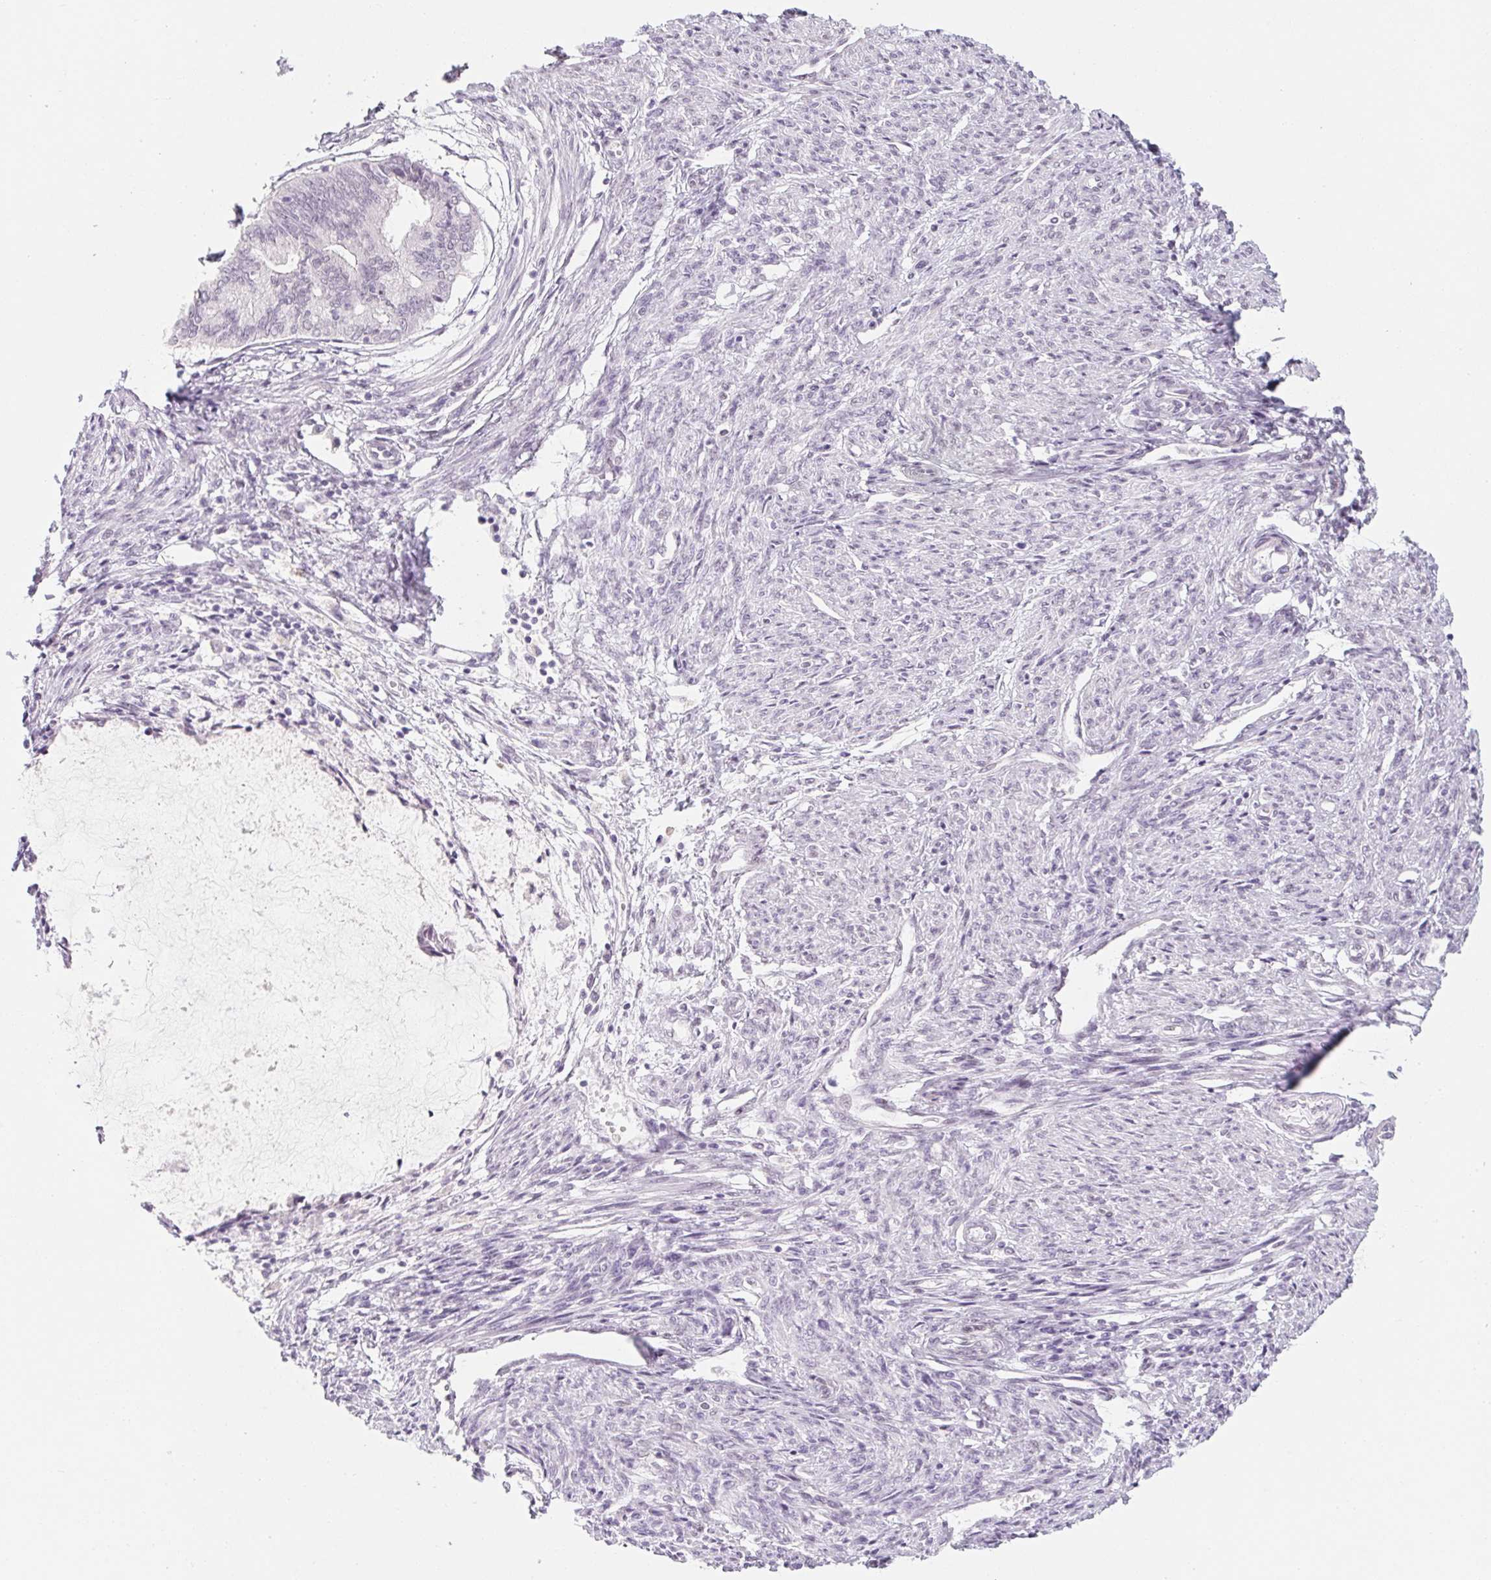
{"staining": {"intensity": "negative", "quantity": "none", "location": "none"}, "tissue": "endometrial cancer", "cell_type": "Tumor cells", "image_type": "cancer", "snomed": [{"axis": "morphology", "description": "Adenocarcinoma, NOS"}, {"axis": "topography", "description": "Endometrium"}], "caption": "IHC micrograph of human adenocarcinoma (endometrial) stained for a protein (brown), which shows no expression in tumor cells.", "gene": "KCNQ2", "patient": {"sex": "female", "age": 86}}